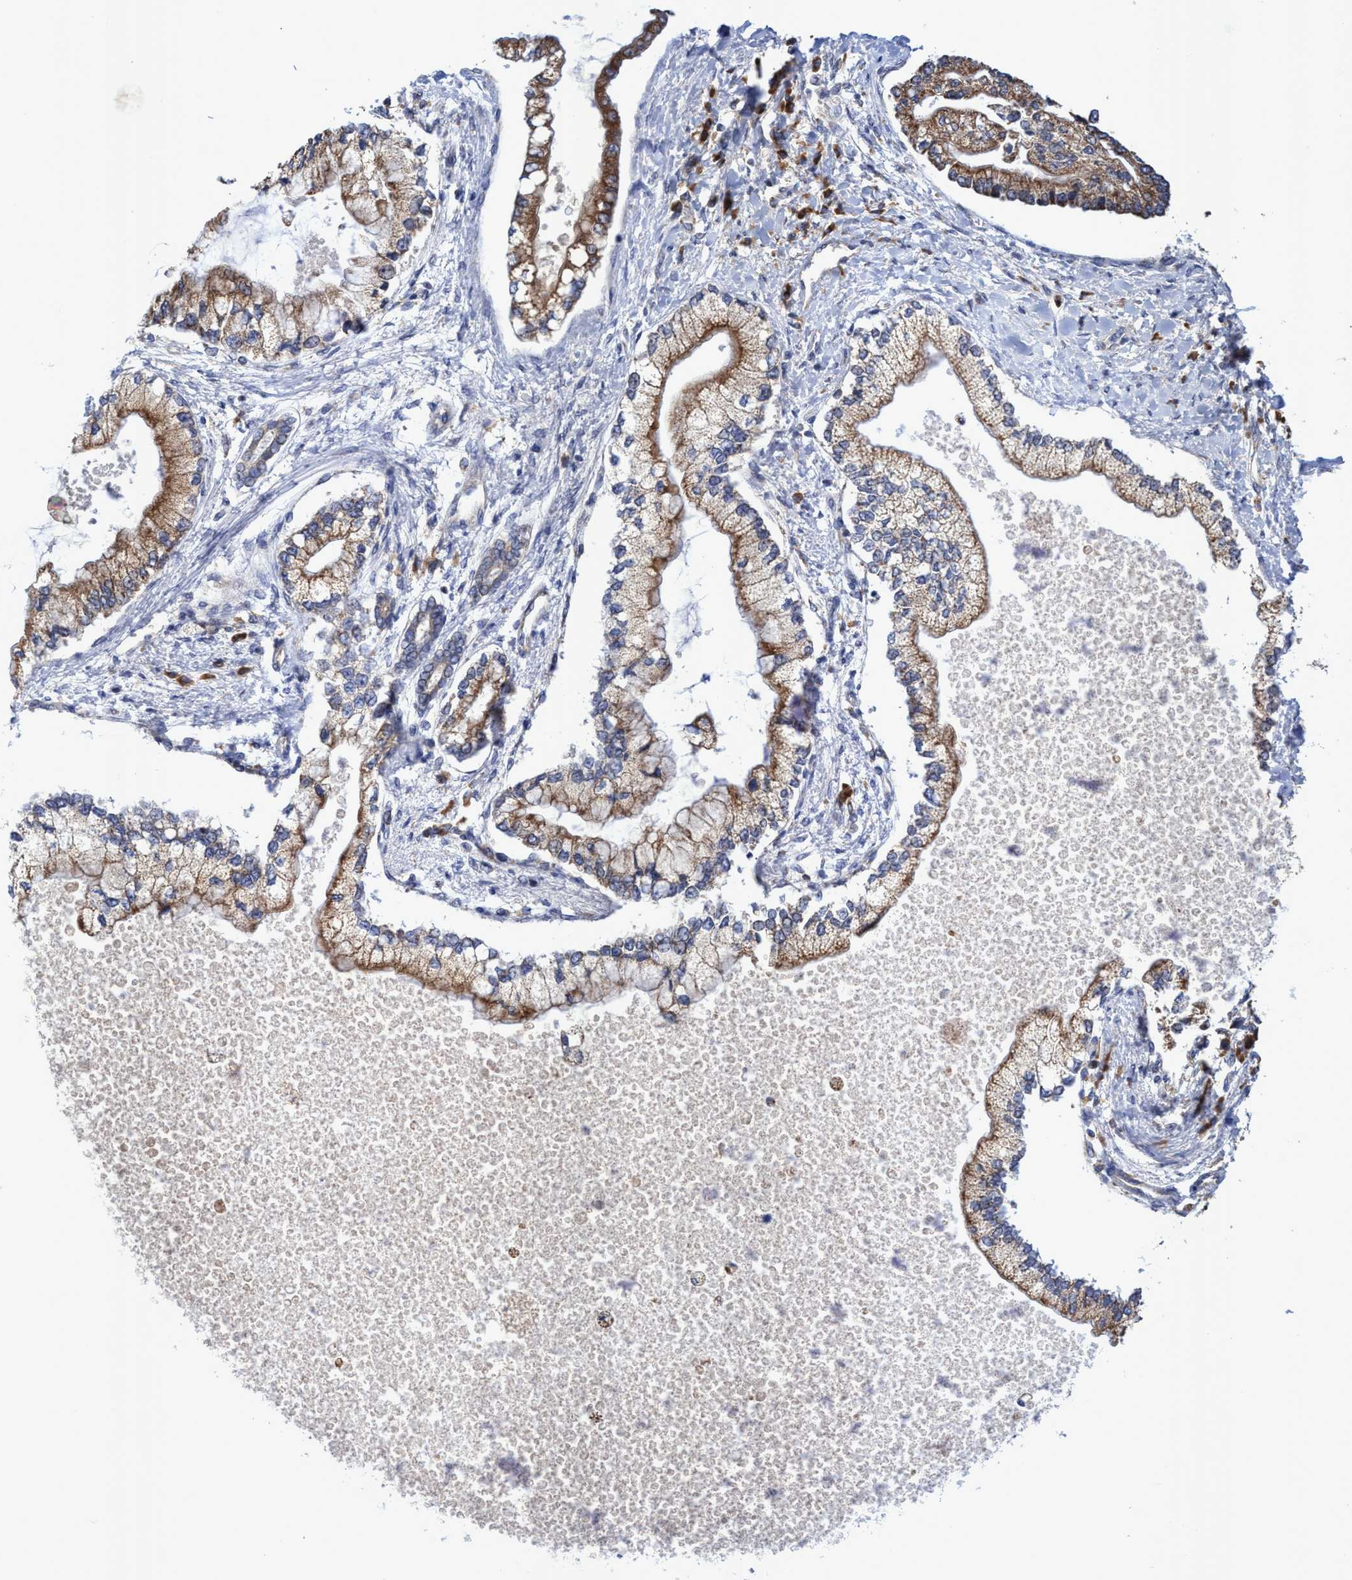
{"staining": {"intensity": "moderate", "quantity": ">75%", "location": "cytoplasmic/membranous"}, "tissue": "liver cancer", "cell_type": "Tumor cells", "image_type": "cancer", "snomed": [{"axis": "morphology", "description": "Cholangiocarcinoma"}, {"axis": "topography", "description": "Liver"}], "caption": "Liver cancer stained with a protein marker exhibits moderate staining in tumor cells.", "gene": "NAT16", "patient": {"sex": "male", "age": 50}}